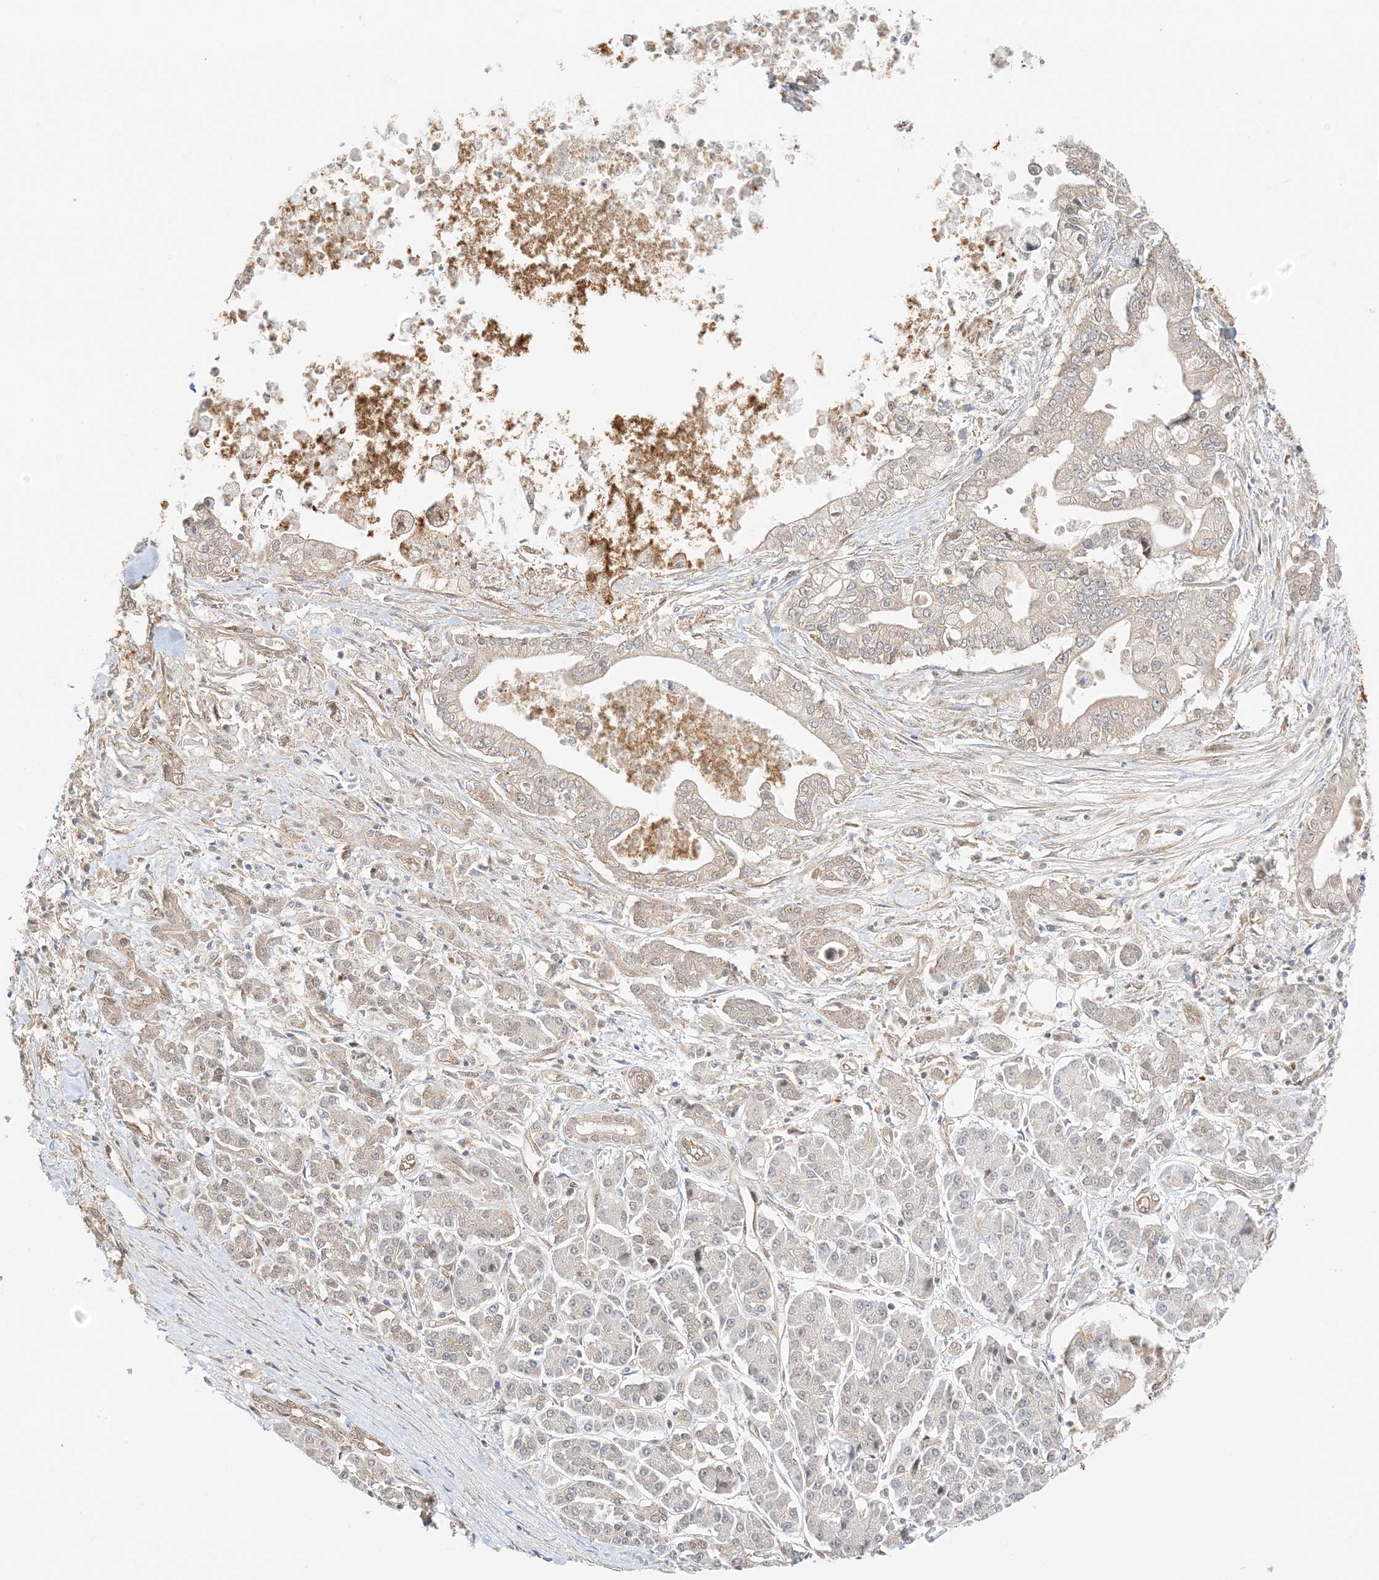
{"staining": {"intensity": "negative", "quantity": "none", "location": "none"}, "tissue": "pancreatic cancer", "cell_type": "Tumor cells", "image_type": "cancer", "snomed": [{"axis": "morphology", "description": "Adenocarcinoma, NOS"}, {"axis": "topography", "description": "Pancreas"}], "caption": "Tumor cells show no significant expression in pancreatic adenocarcinoma. (Stains: DAB immunohistochemistry with hematoxylin counter stain, Microscopy: brightfield microscopy at high magnification).", "gene": "UBAP2L", "patient": {"sex": "male", "age": 69}}